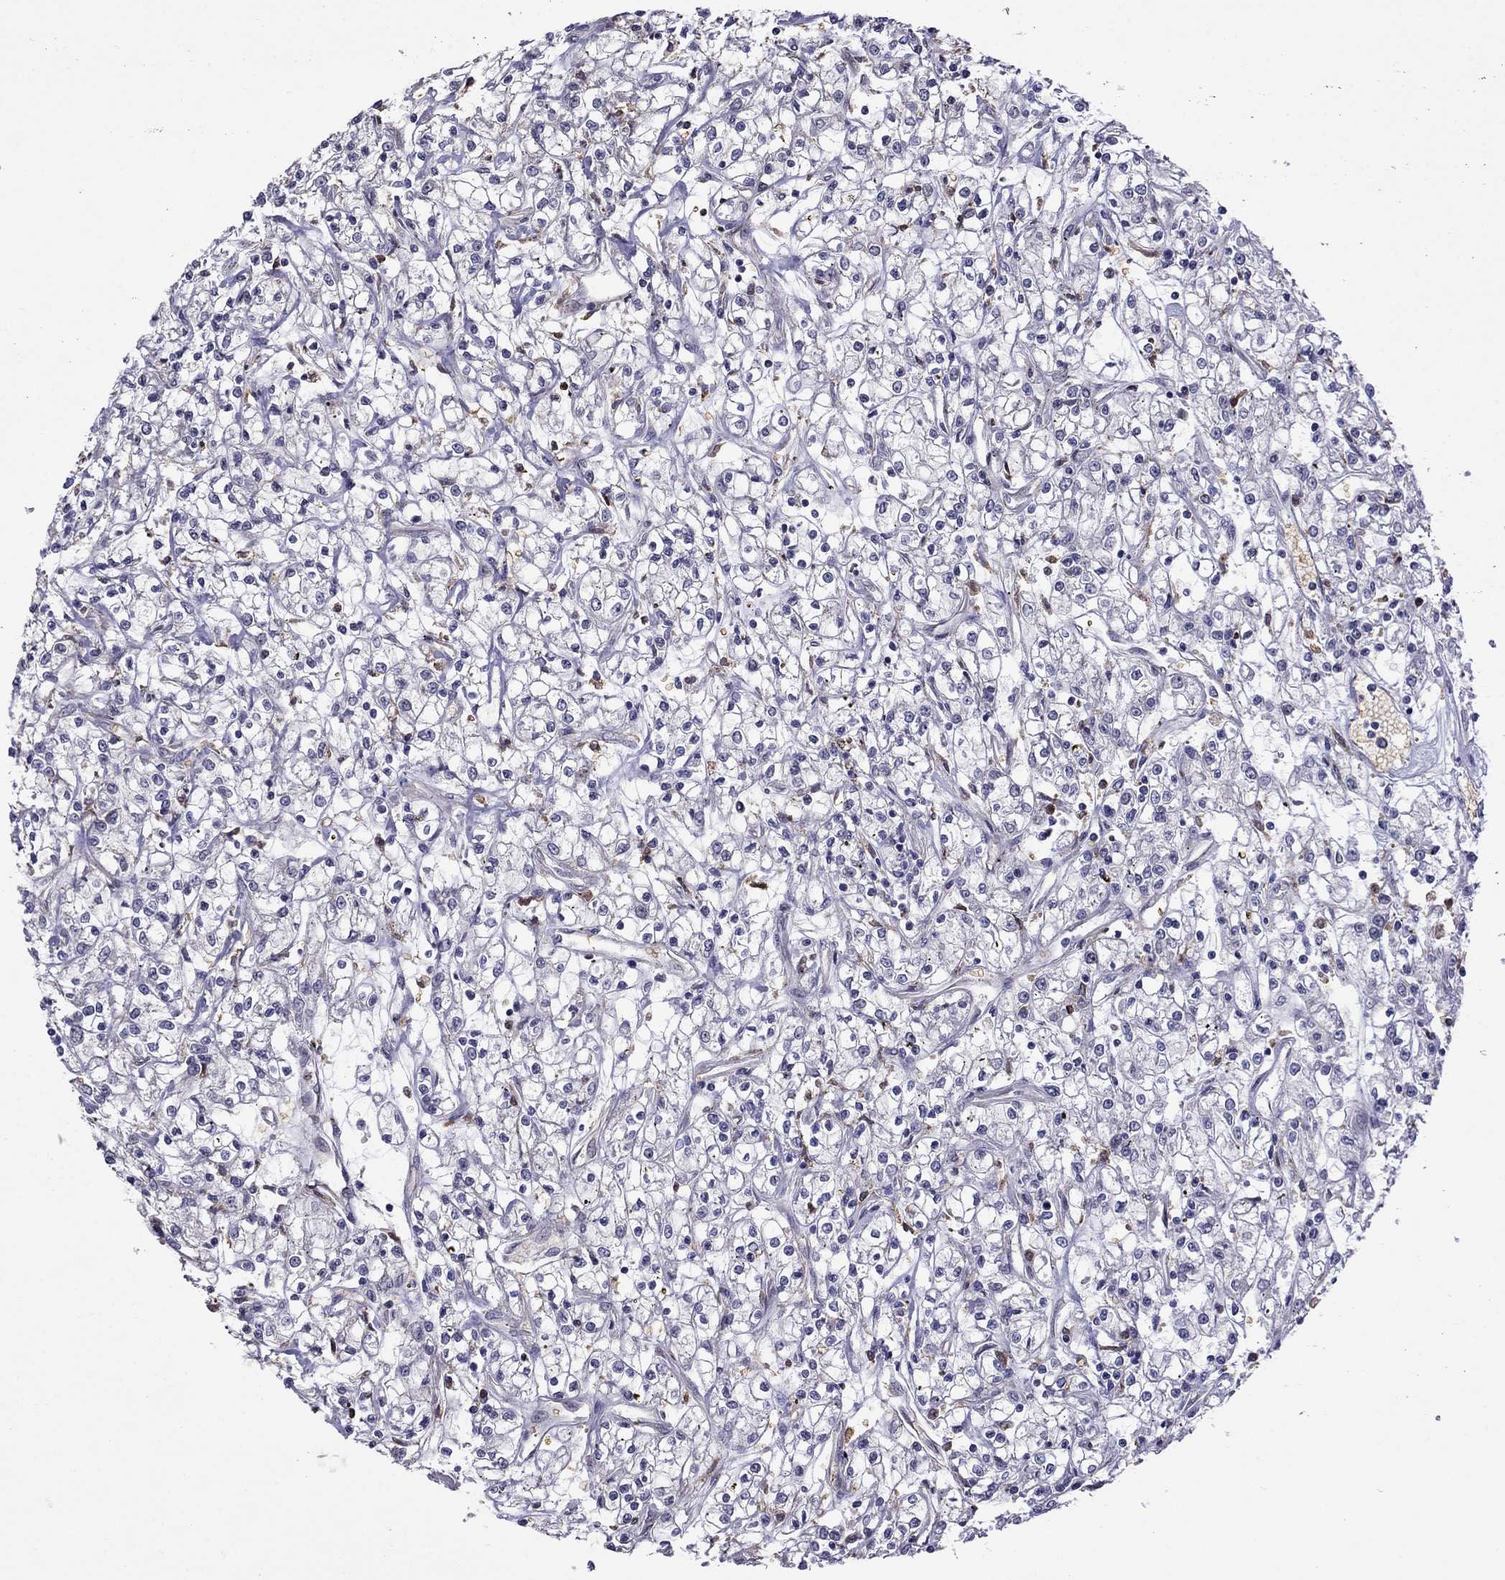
{"staining": {"intensity": "negative", "quantity": "none", "location": "none"}, "tissue": "renal cancer", "cell_type": "Tumor cells", "image_type": "cancer", "snomed": [{"axis": "morphology", "description": "Adenocarcinoma, NOS"}, {"axis": "topography", "description": "Kidney"}], "caption": "Immunohistochemistry (IHC) histopathology image of human renal cancer (adenocarcinoma) stained for a protein (brown), which reveals no expression in tumor cells.", "gene": "ADAM28", "patient": {"sex": "female", "age": 59}}